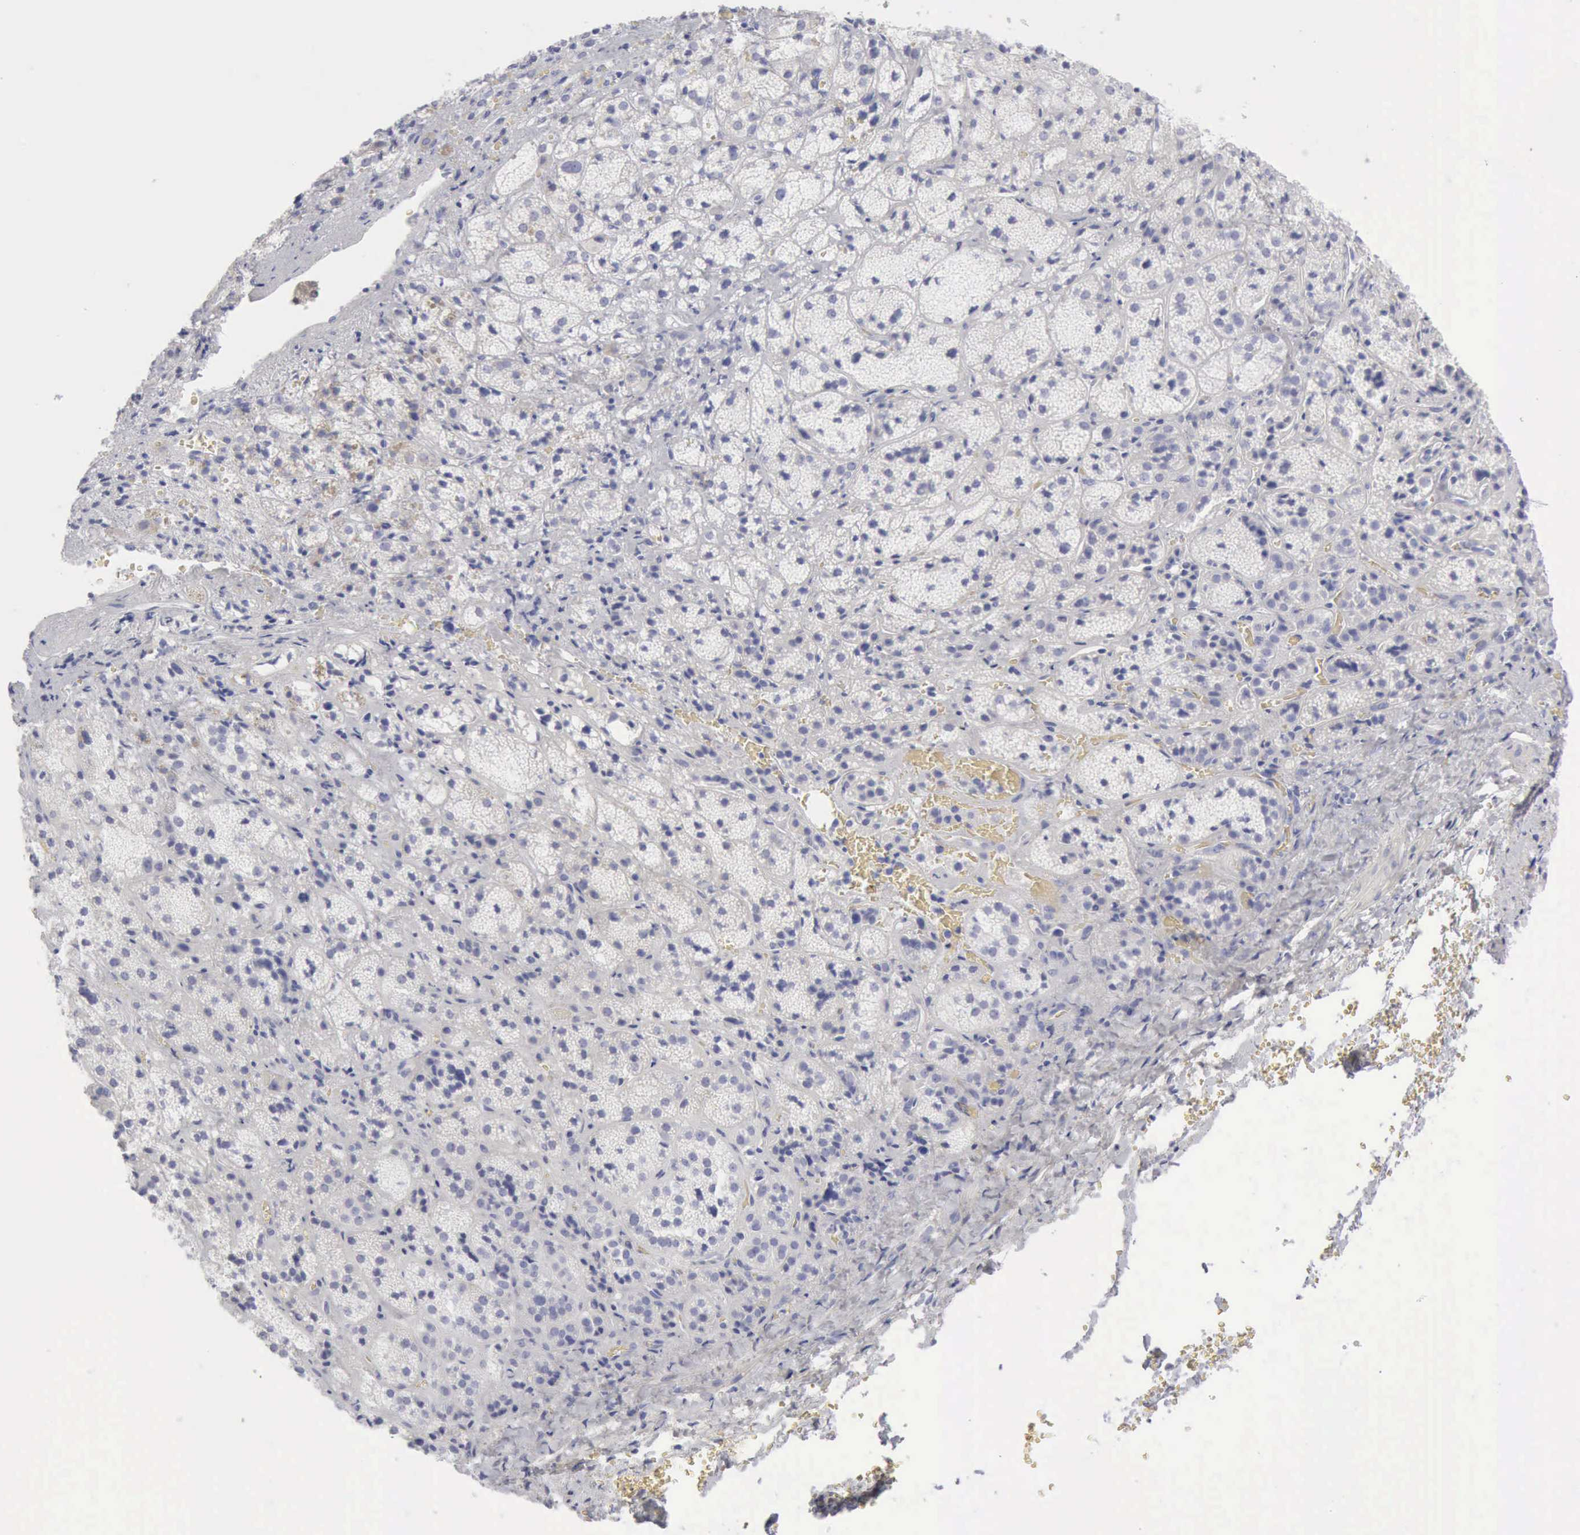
{"staining": {"intensity": "negative", "quantity": "none", "location": "none"}, "tissue": "adrenal gland", "cell_type": "Glandular cells", "image_type": "normal", "snomed": [{"axis": "morphology", "description": "Normal tissue, NOS"}, {"axis": "topography", "description": "Adrenal gland"}], "caption": "Image shows no protein expression in glandular cells of benign adrenal gland.", "gene": "KRT5", "patient": {"sex": "female", "age": 71}}